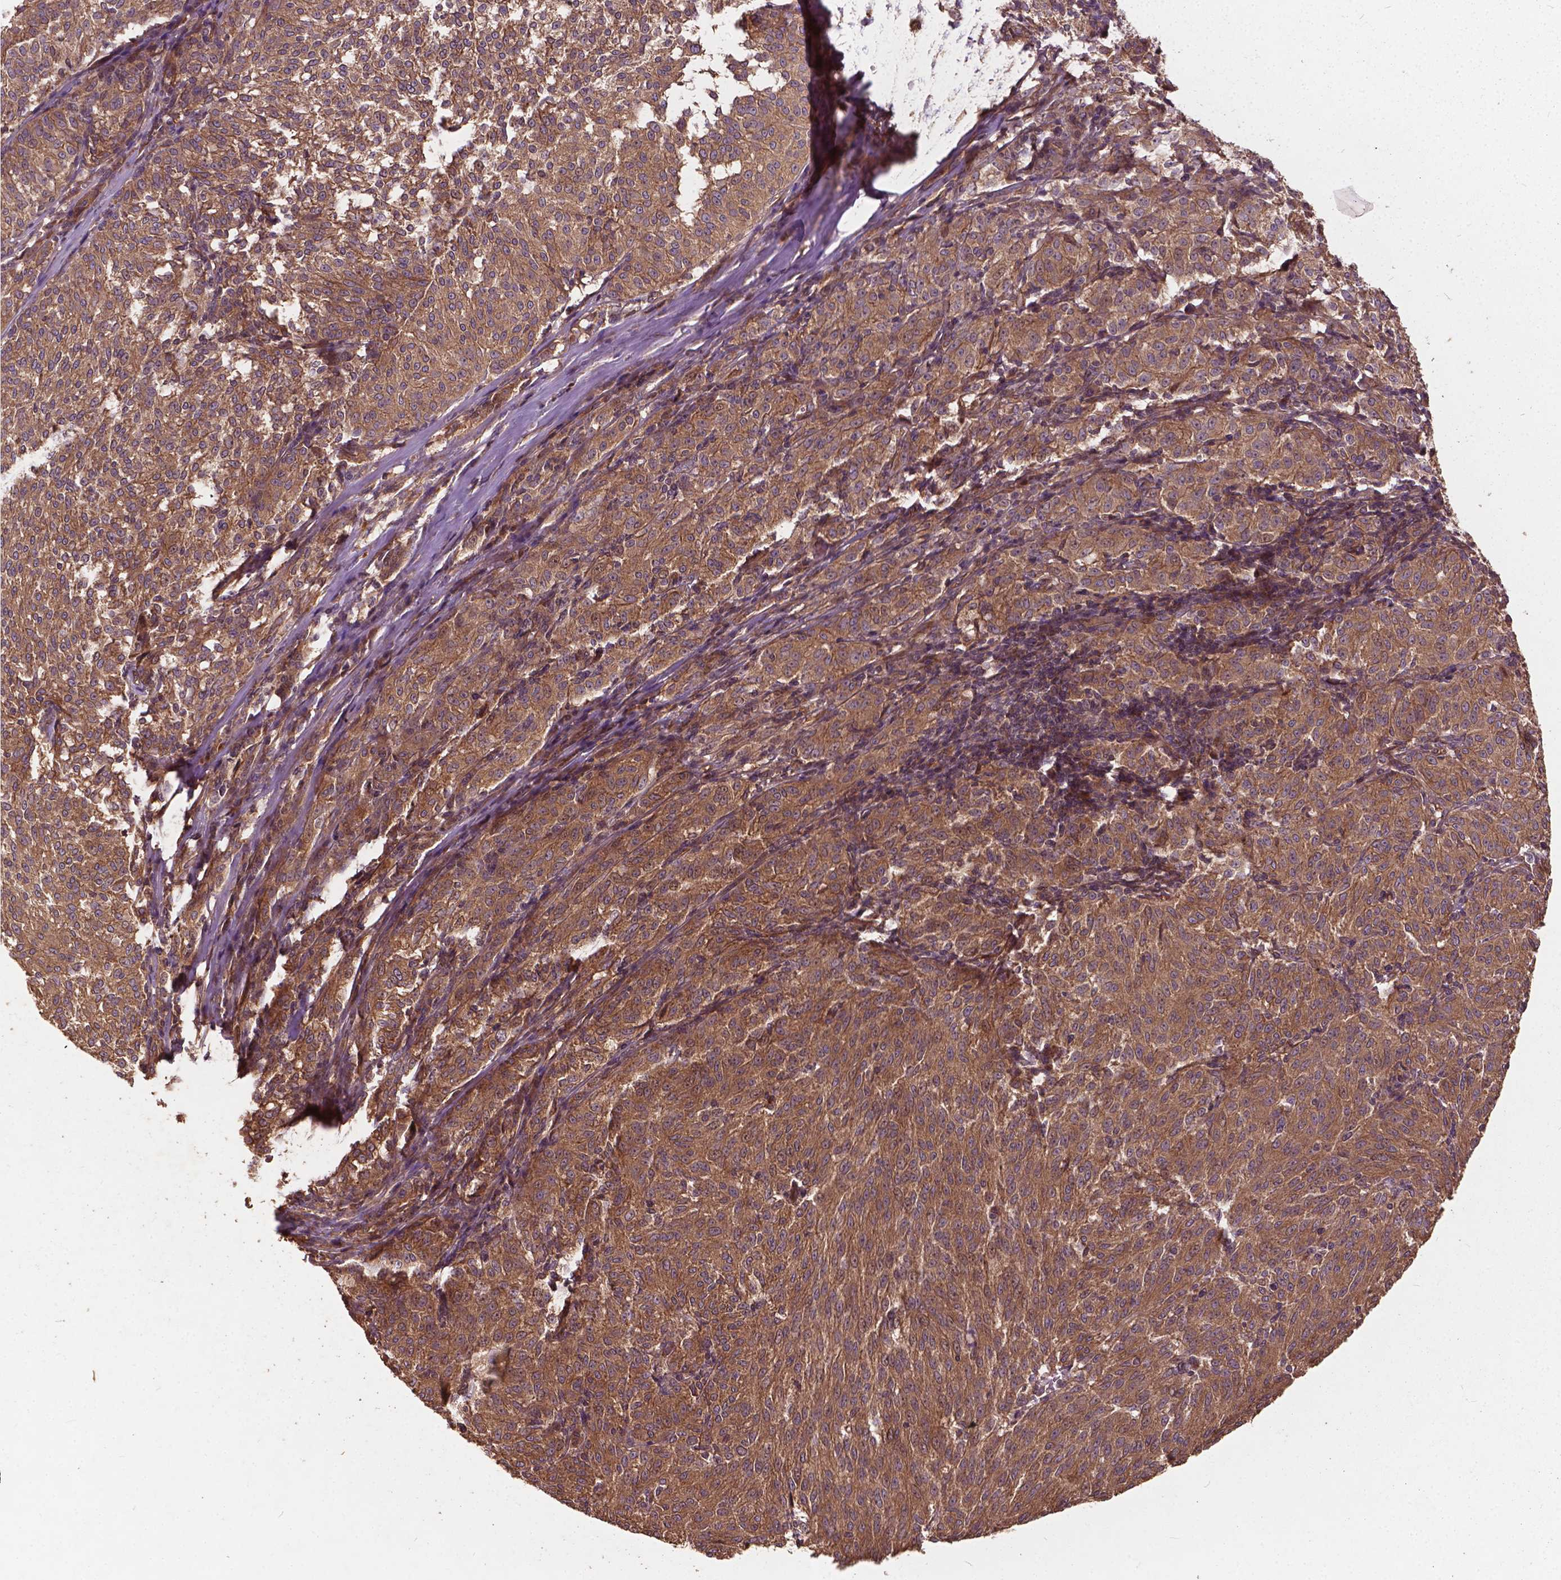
{"staining": {"intensity": "moderate", "quantity": ">75%", "location": "cytoplasmic/membranous"}, "tissue": "melanoma", "cell_type": "Tumor cells", "image_type": "cancer", "snomed": [{"axis": "morphology", "description": "Malignant melanoma, NOS"}, {"axis": "topography", "description": "Skin"}], "caption": "Human malignant melanoma stained for a protein (brown) demonstrates moderate cytoplasmic/membranous positive staining in about >75% of tumor cells.", "gene": "UBXN2A", "patient": {"sex": "female", "age": 72}}